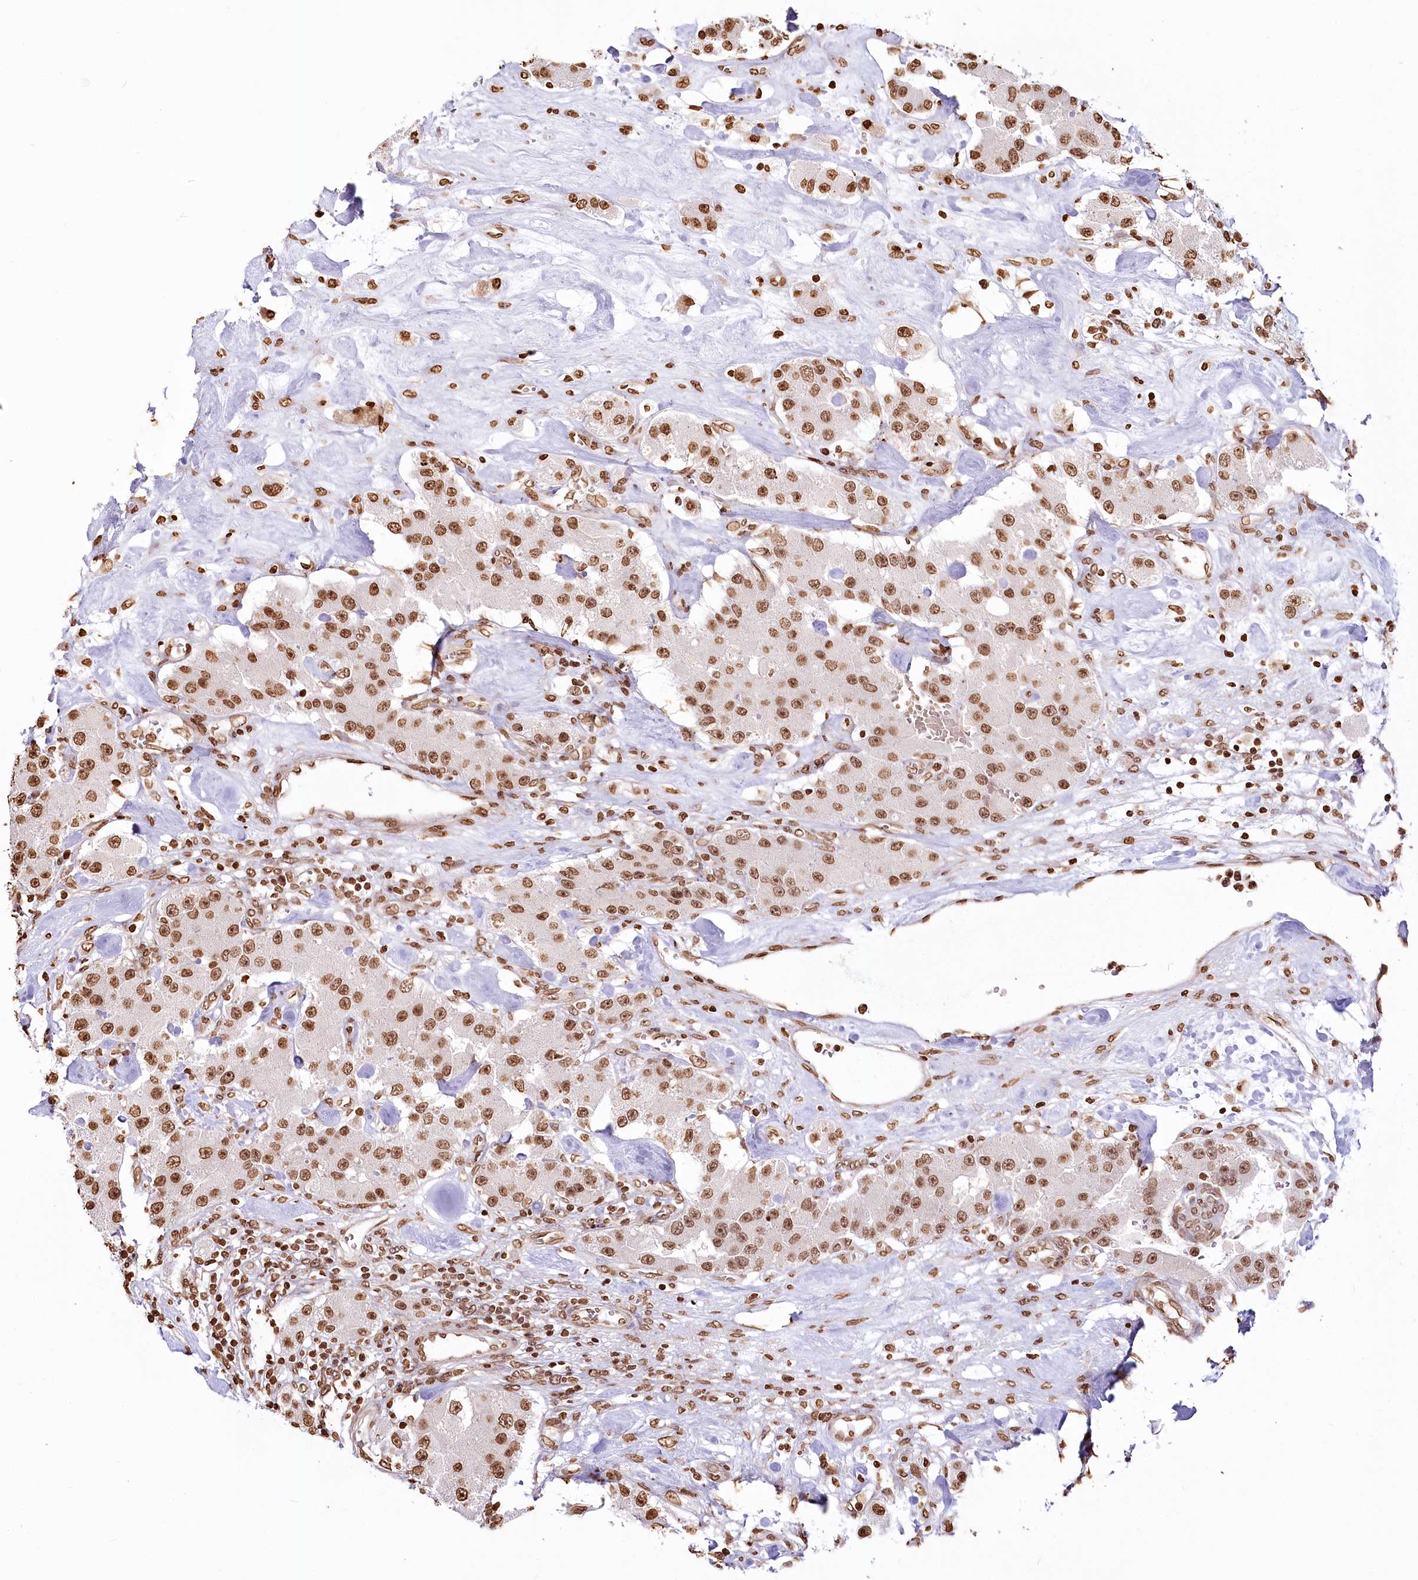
{"staining": {"intensity": "moderate", "quantity": ">75%", "location": "nuclear"}, "tissue": "carcinoid", "cell_type": "Tumor cells", "image_type": "cancer", "snomed": [{"axis": "morphology", "description": "Carcinoid, malignant, NOS"}, {"axis": "topography", "description": "Pancreas"}], "caption": "Human carcinoid stained with a brown dye exhibits moderate nuclear positive positivity in about >75% of tumor cells.", "gene": "FAM13A", "patient": {"sex": "male", "age": 41}}